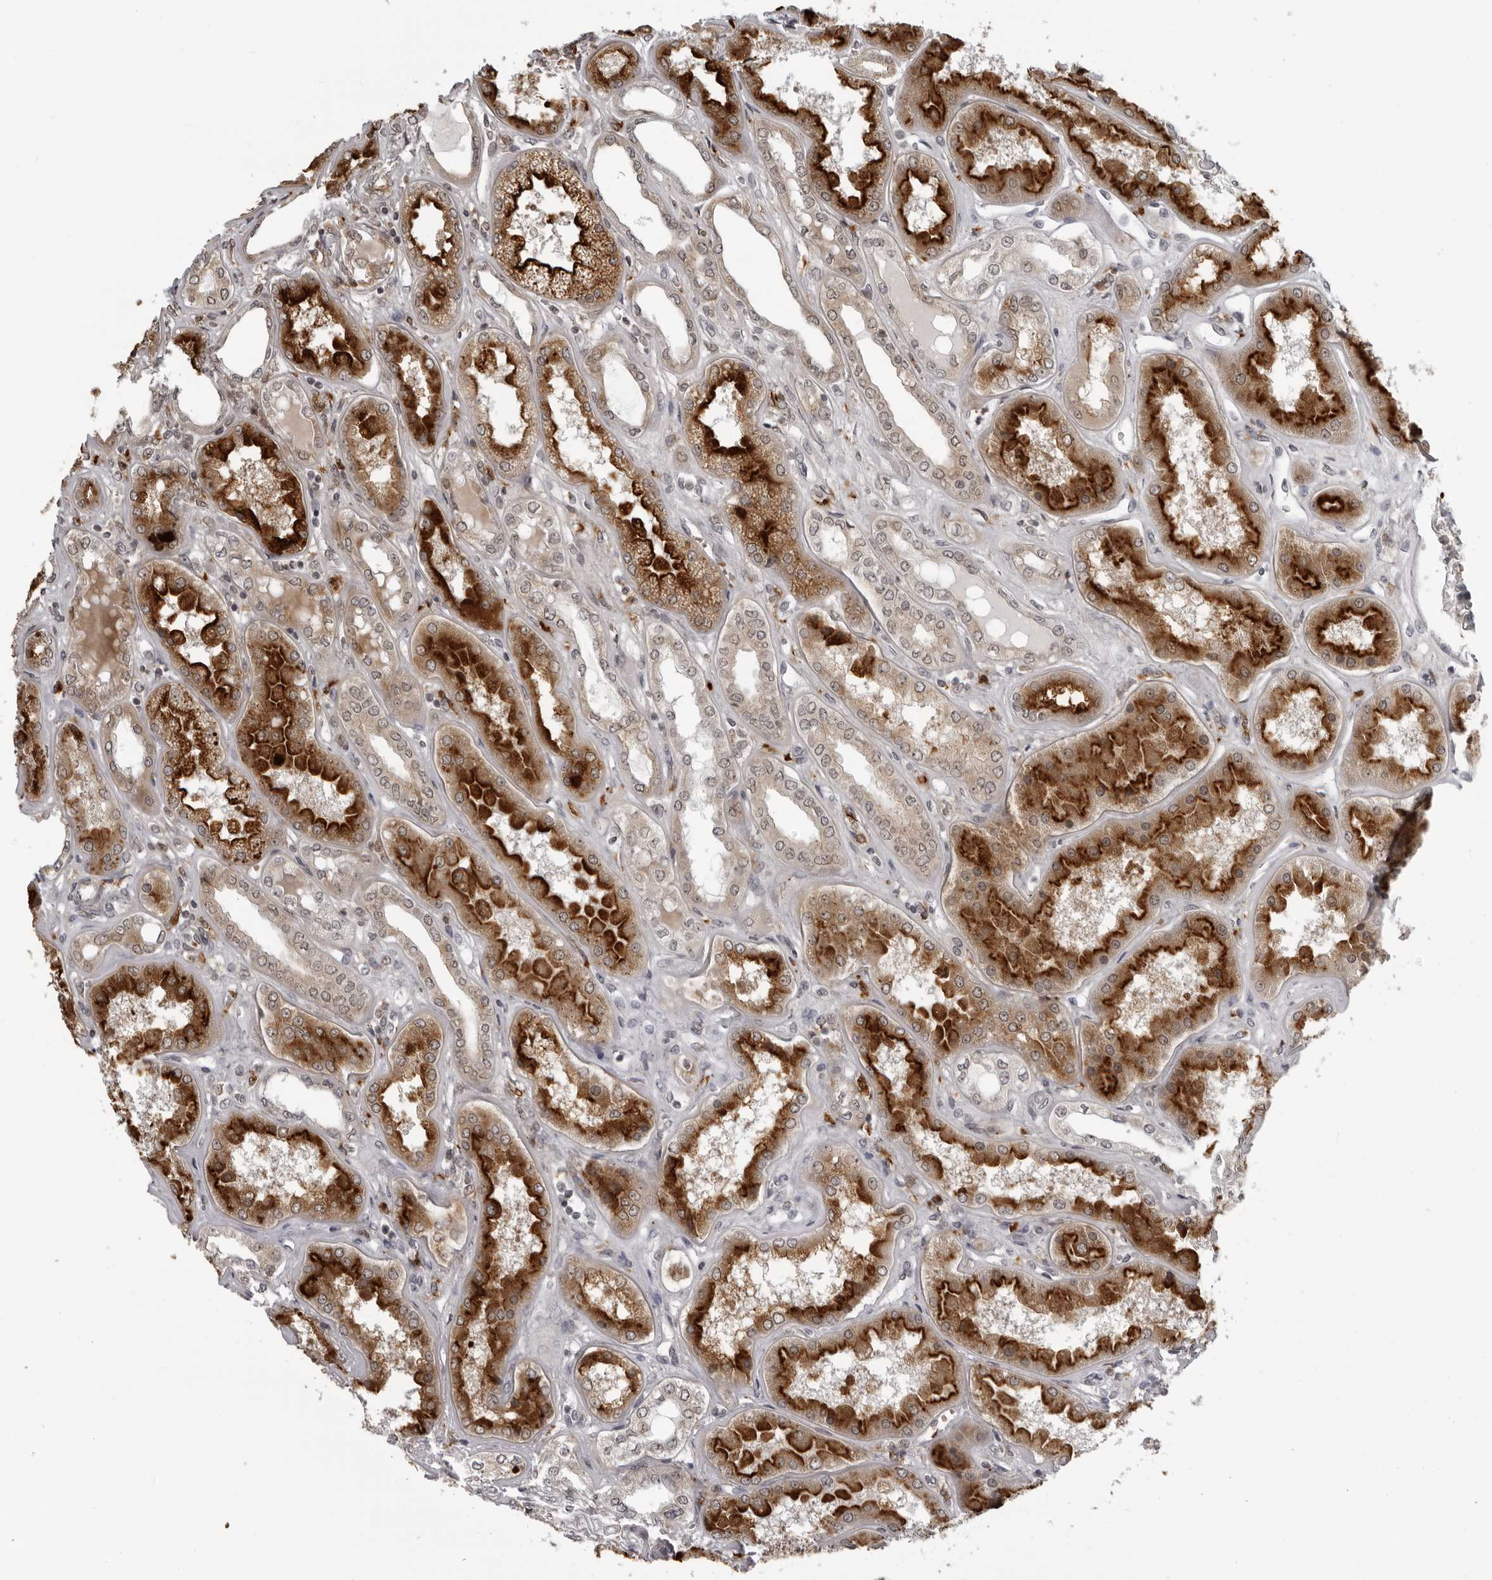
{"staining": {"intensity": "moderate", "quantity": "<25%", "location": "cytoplasmic/membranous"}, "tissue": "kidney", "cell_type": "Cells in glomeruli", "image_type": "normal", "snomed": [{"axis": "morphology", "description": "Normal tissue, NOS"}, {"axis": "topography", "description": "Kidney"}], "caption": "This is an image of immunohistochemistry staining of normal kidney, which shows moderate staining in the cytoplasmic/membranous of cells in glomeruli.", "gene": "THOP1", "patient": {"sex": "female", "age": 56}}